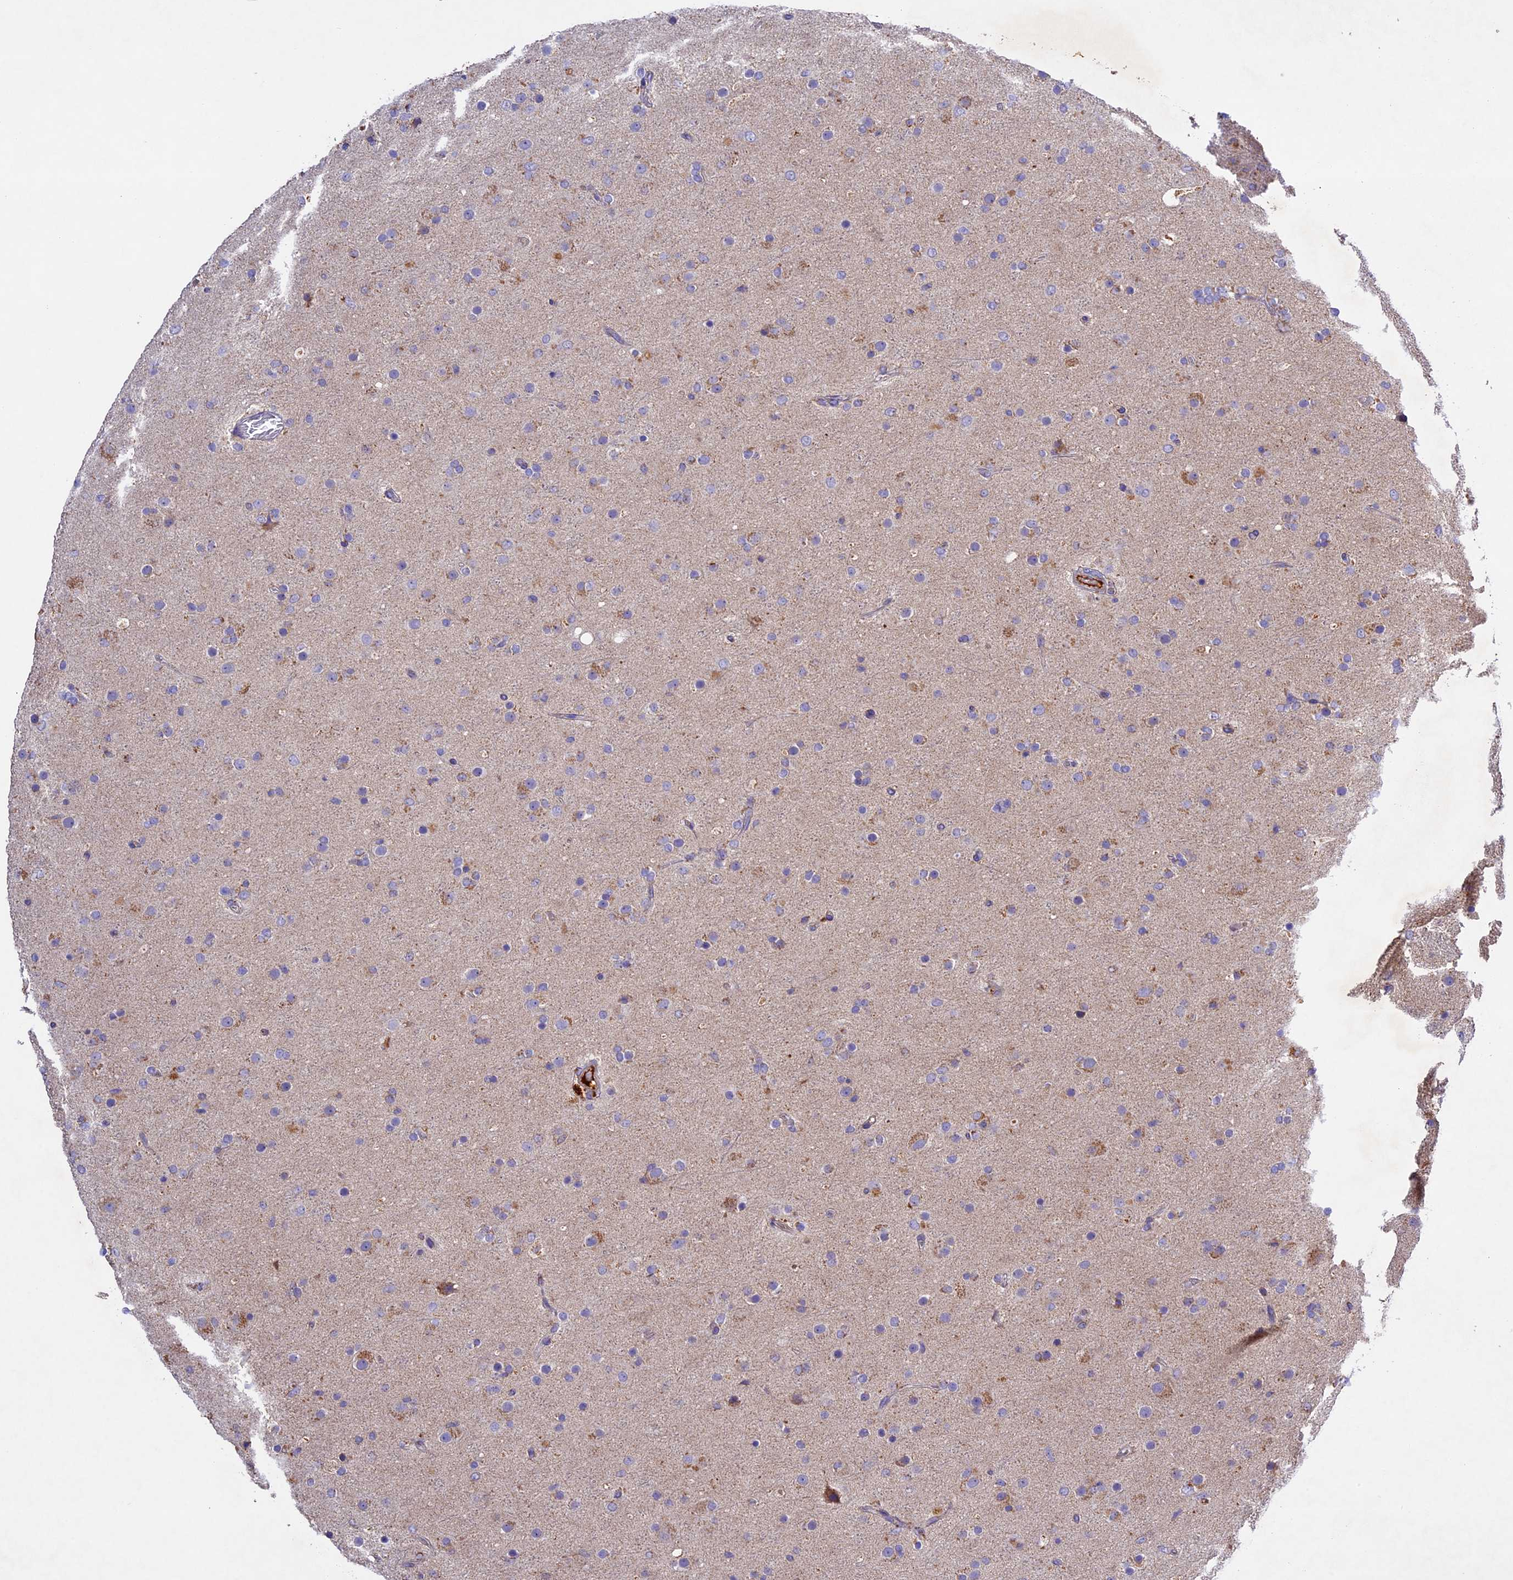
{"staining": {"intensity": "negative", "quantity": "none", "location": "none"}, "tissue": "glioma", "cell_type": "Tumor cells", "image_type": "cancer", "snomed": [{"axis": "morphology", "description": "Glioma, malignant, Low grade"}, {"axis": "topography", "description": "Brain"}], "caption": "DAB (3,3'-diaminobenzidine) immunohistochemical staining of human glioma shows no significant staining in tumor cells.", "gene": "OCEL1", "patient": {"sex": "male", "age": 65}}